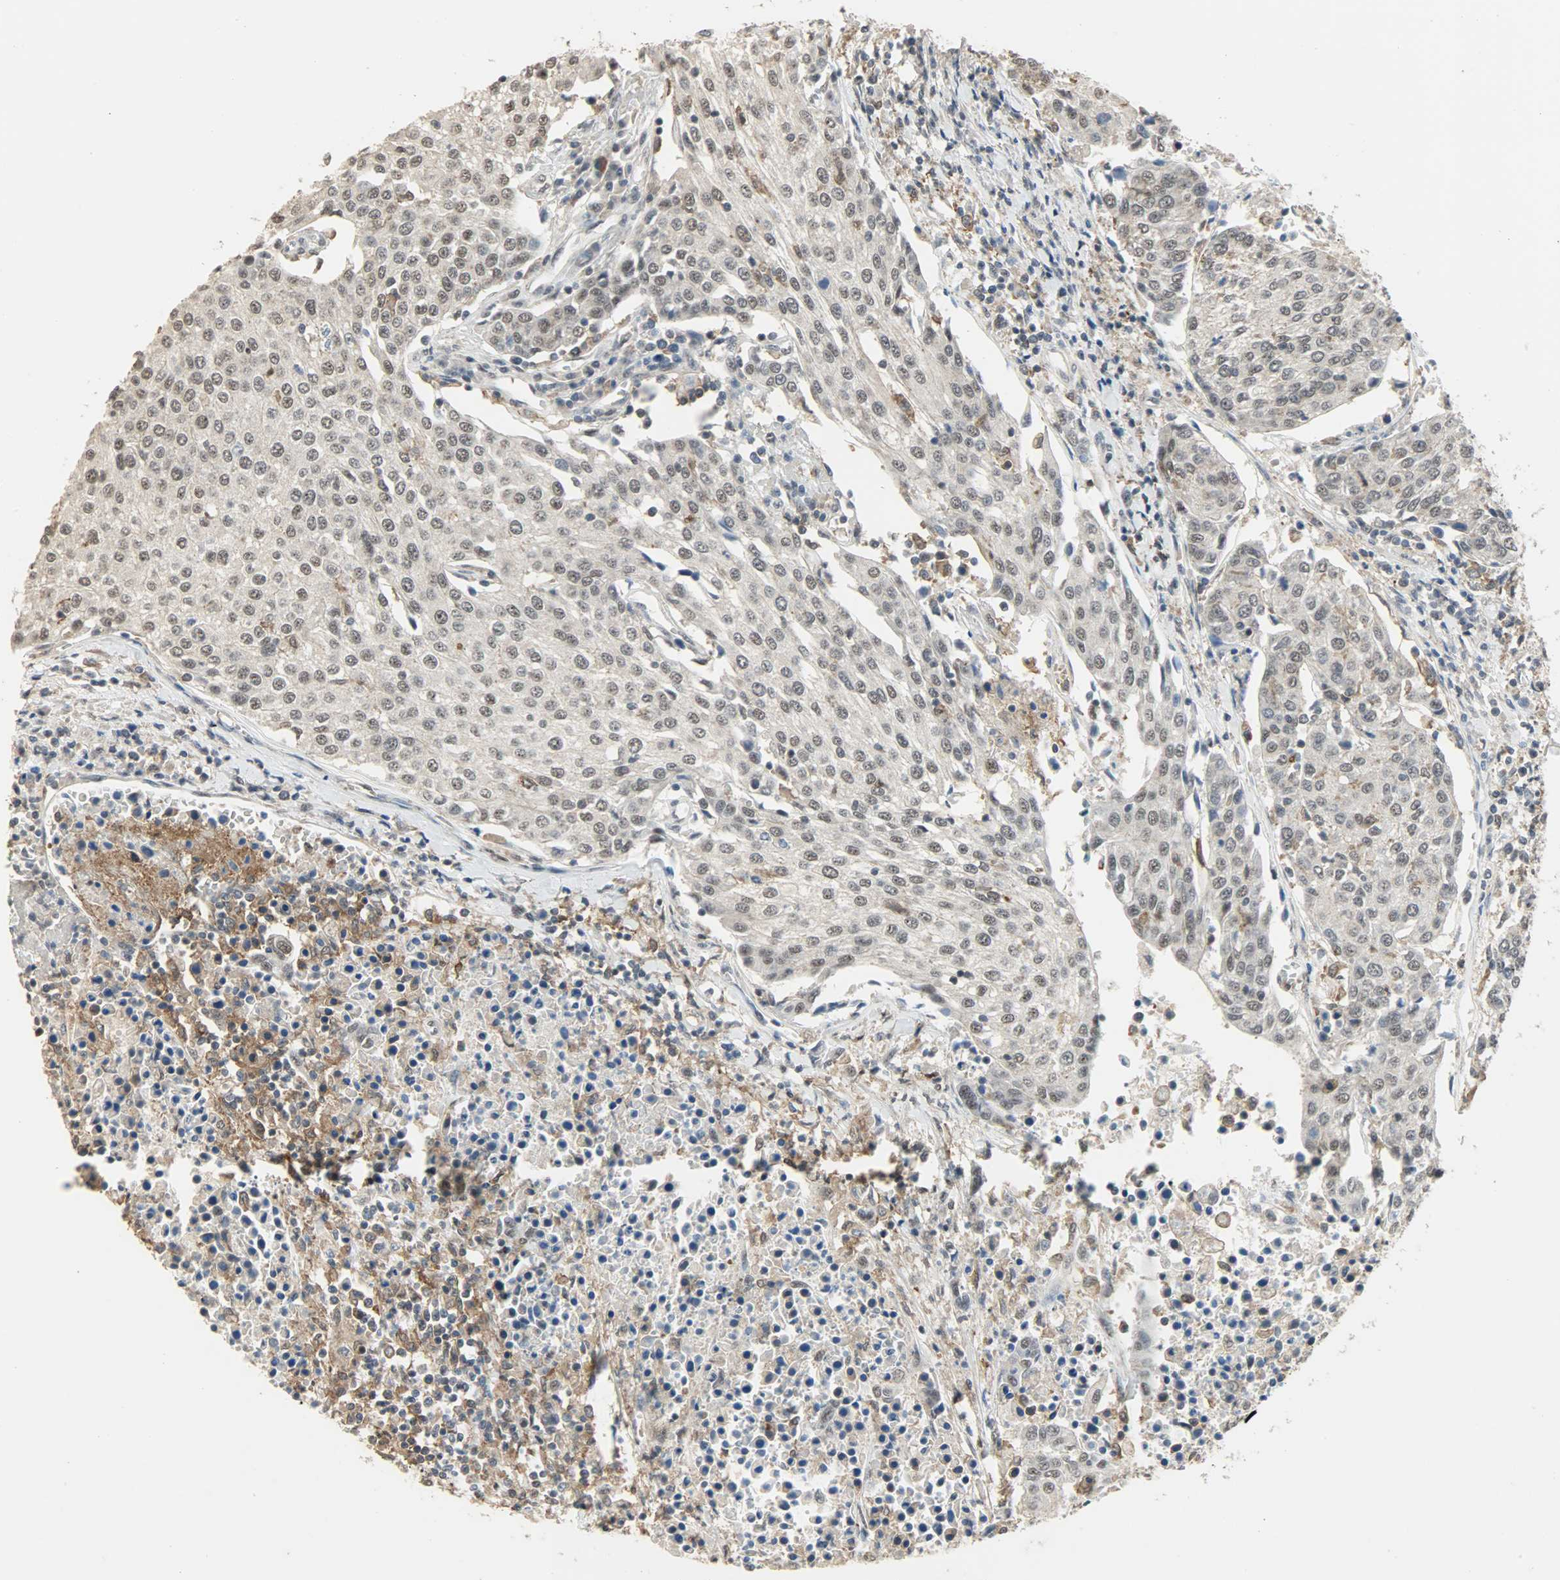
{"staining": {"intensity": "negative", "quantity": "none", "location": "none"}, "tissue": "urothelial cancer", "cell_type": "Tumor cells", "image_type": "cancer", "snomed": [{"axis": "morphology", "description": "Urothelial carcinoma, High grade"}, {"axis": "topography", "description": "Urinary bladder"}], "caption": "Immunohistochemical staining of high-grade urothelial carcinoma shows no significant positivity in tumor cells.", "gene": "SKAP2", "patient": {"sex": "female", "age": 85}}